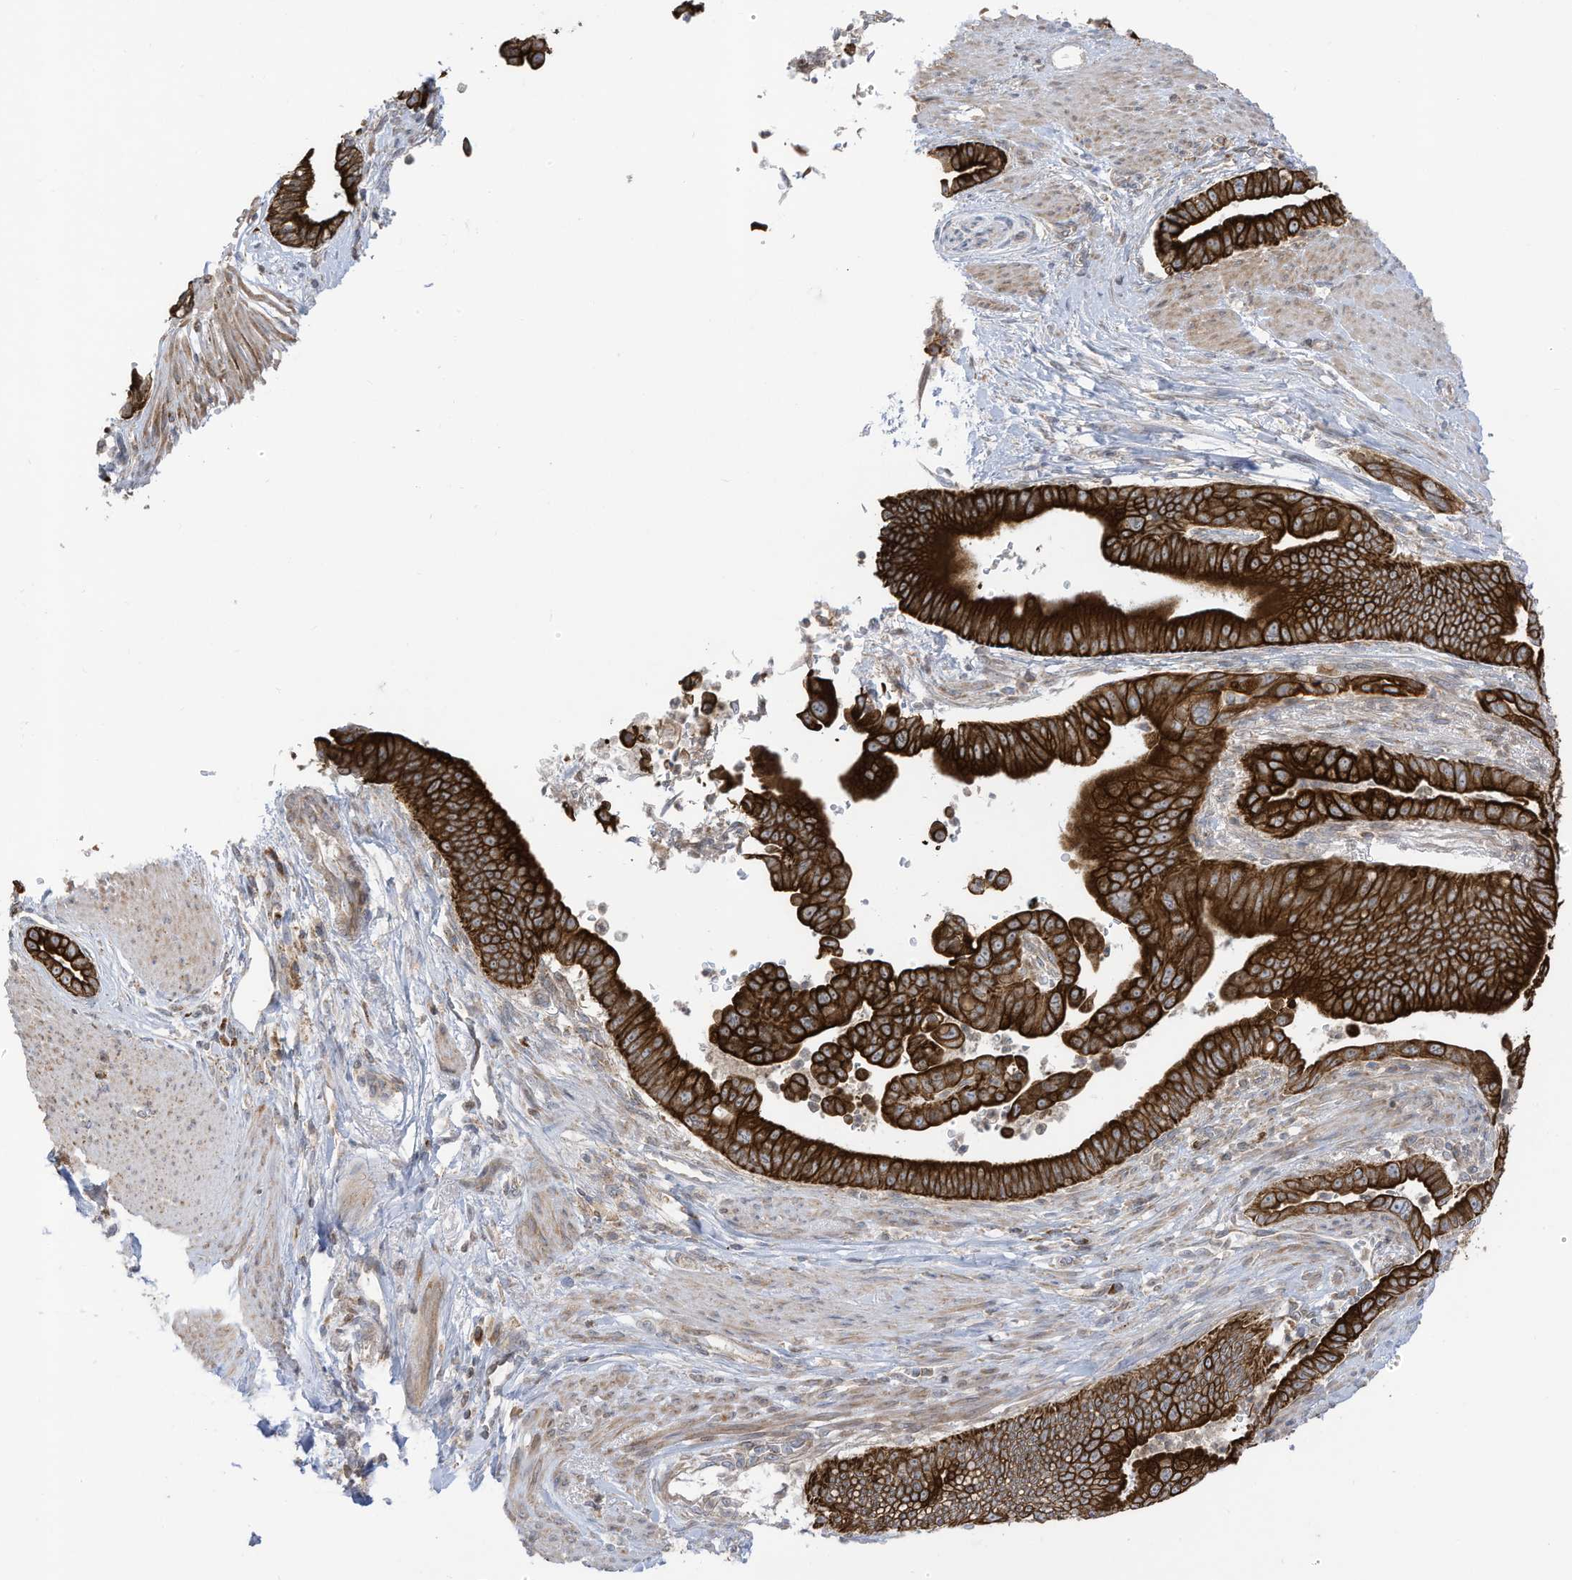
{"staining": {"intensity": "strong", "quantity": ">75%", "location": "cytoplasmic/membranous"}, "tissue": "pancreatic cancer", "cell_type": "Tumor cells", "image_type": "cancer", "snomed": [{"axis": "morphology", "description": "Adenocarcinoma, NOS"}, {"axis": "topography", "description": "Pancreas"}], "caption": "This photomicrograph demonstrates immunohistochemistry (IHC) staining of pancreatic adenocarcinoma, with high strong cytoplasmic/membranous positivity in about >75% of tumor cells.", "gene": "CGAS", "patient": {"sex": "male", "age": 70}}